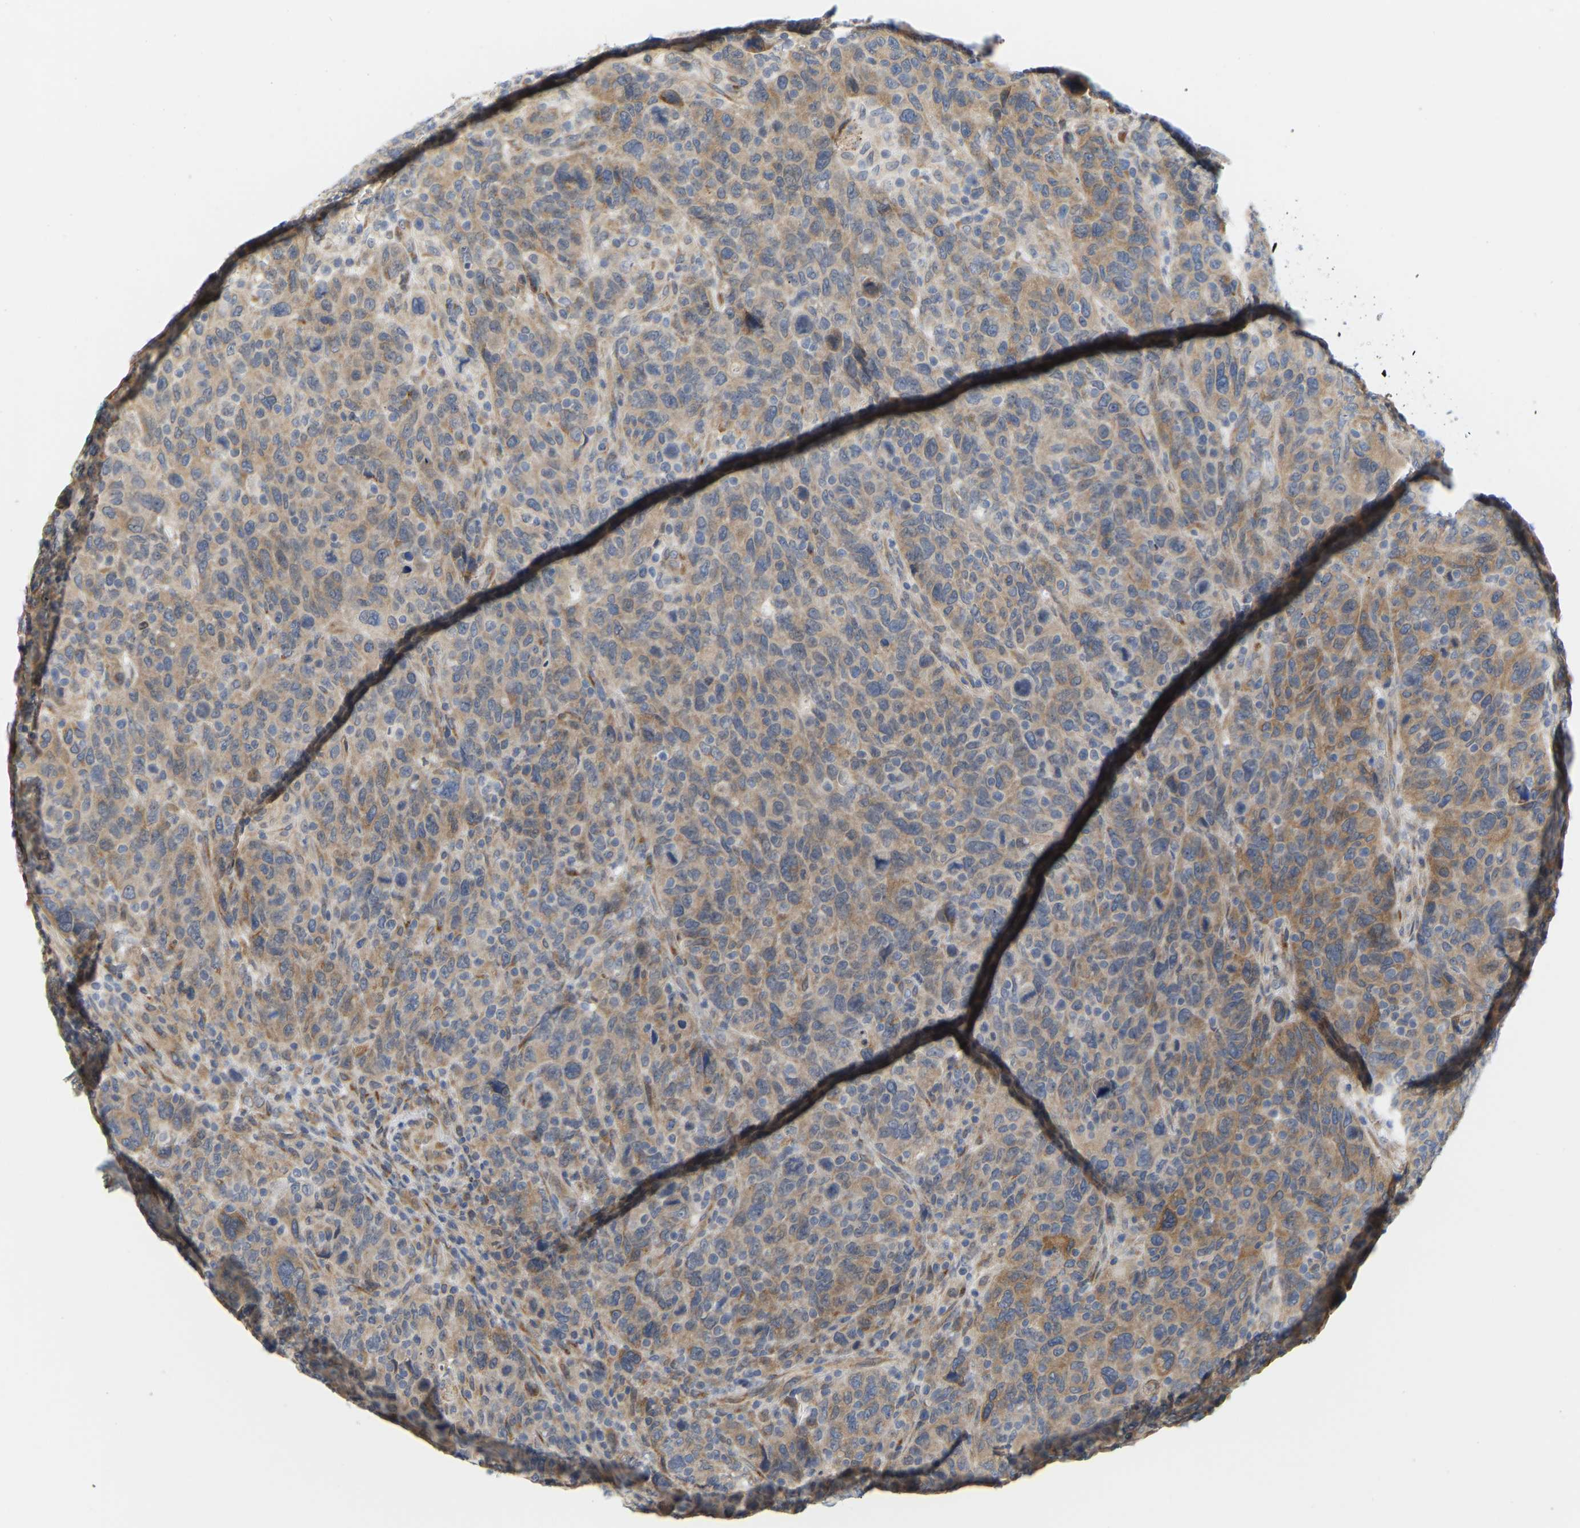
{"staining": {"intensity": "moderate", "quantity": ">75%", "location": "cytoplasmic/membranous"}, "tissue": "breast cancer", "cell_type": "Tumor cells", "image_type": "cancer", "snomed": [{"axis": "morphology", "description": "Duct carcinoma"}, {"axis": "topography", "description": "Breast"}], "caption": "Breast infiltrating ductal carcinoma tissue shows moderate cytoplasmic/membranous staining in approximately >75% of tumor cells", "gene": "BEND3", "patient": {"sex": "female", "age": 37}}